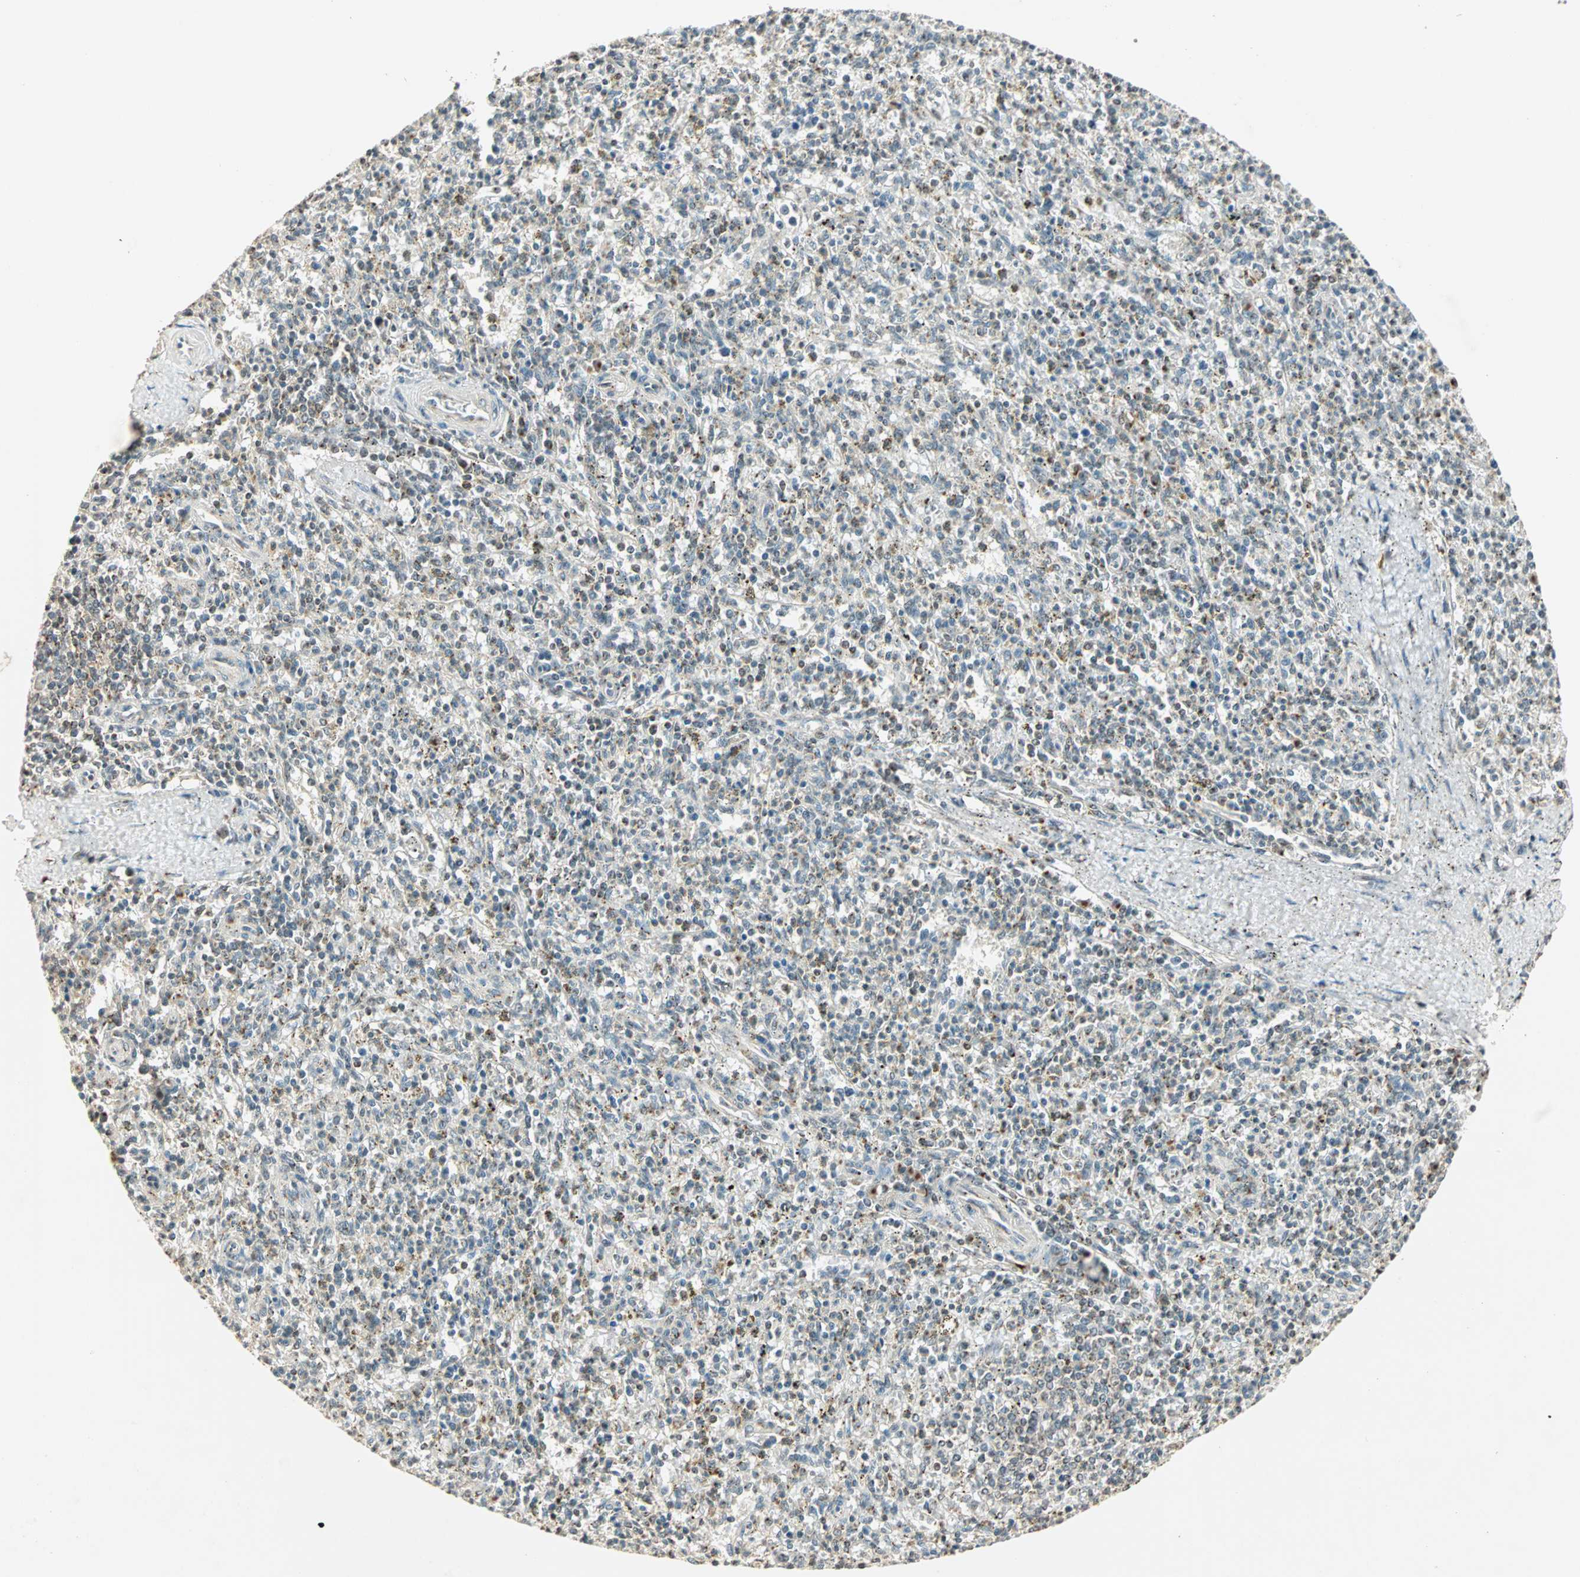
{"staining": {"intensity": "weak", "quantity": "<25%", "location": "cytoplasmic/membranous"}, "tissue": "spleen", "cell_type": "Cells in red pulp", "image_type": "normal", "snomed": [{"axis": "morphology", "description": "Normal tissue, NOS"}, {"axis": "topography", "description": "Spleen"}], "caption": "IHC histopathology image of unremarkable spleen stained for a protein (brown), which exhibits no positivity in cells in red pulp. (IHC, brightfield microscopy, high magnification).", "gene": "PRDM2", "patient": {"sex": "male", "age": 72}}